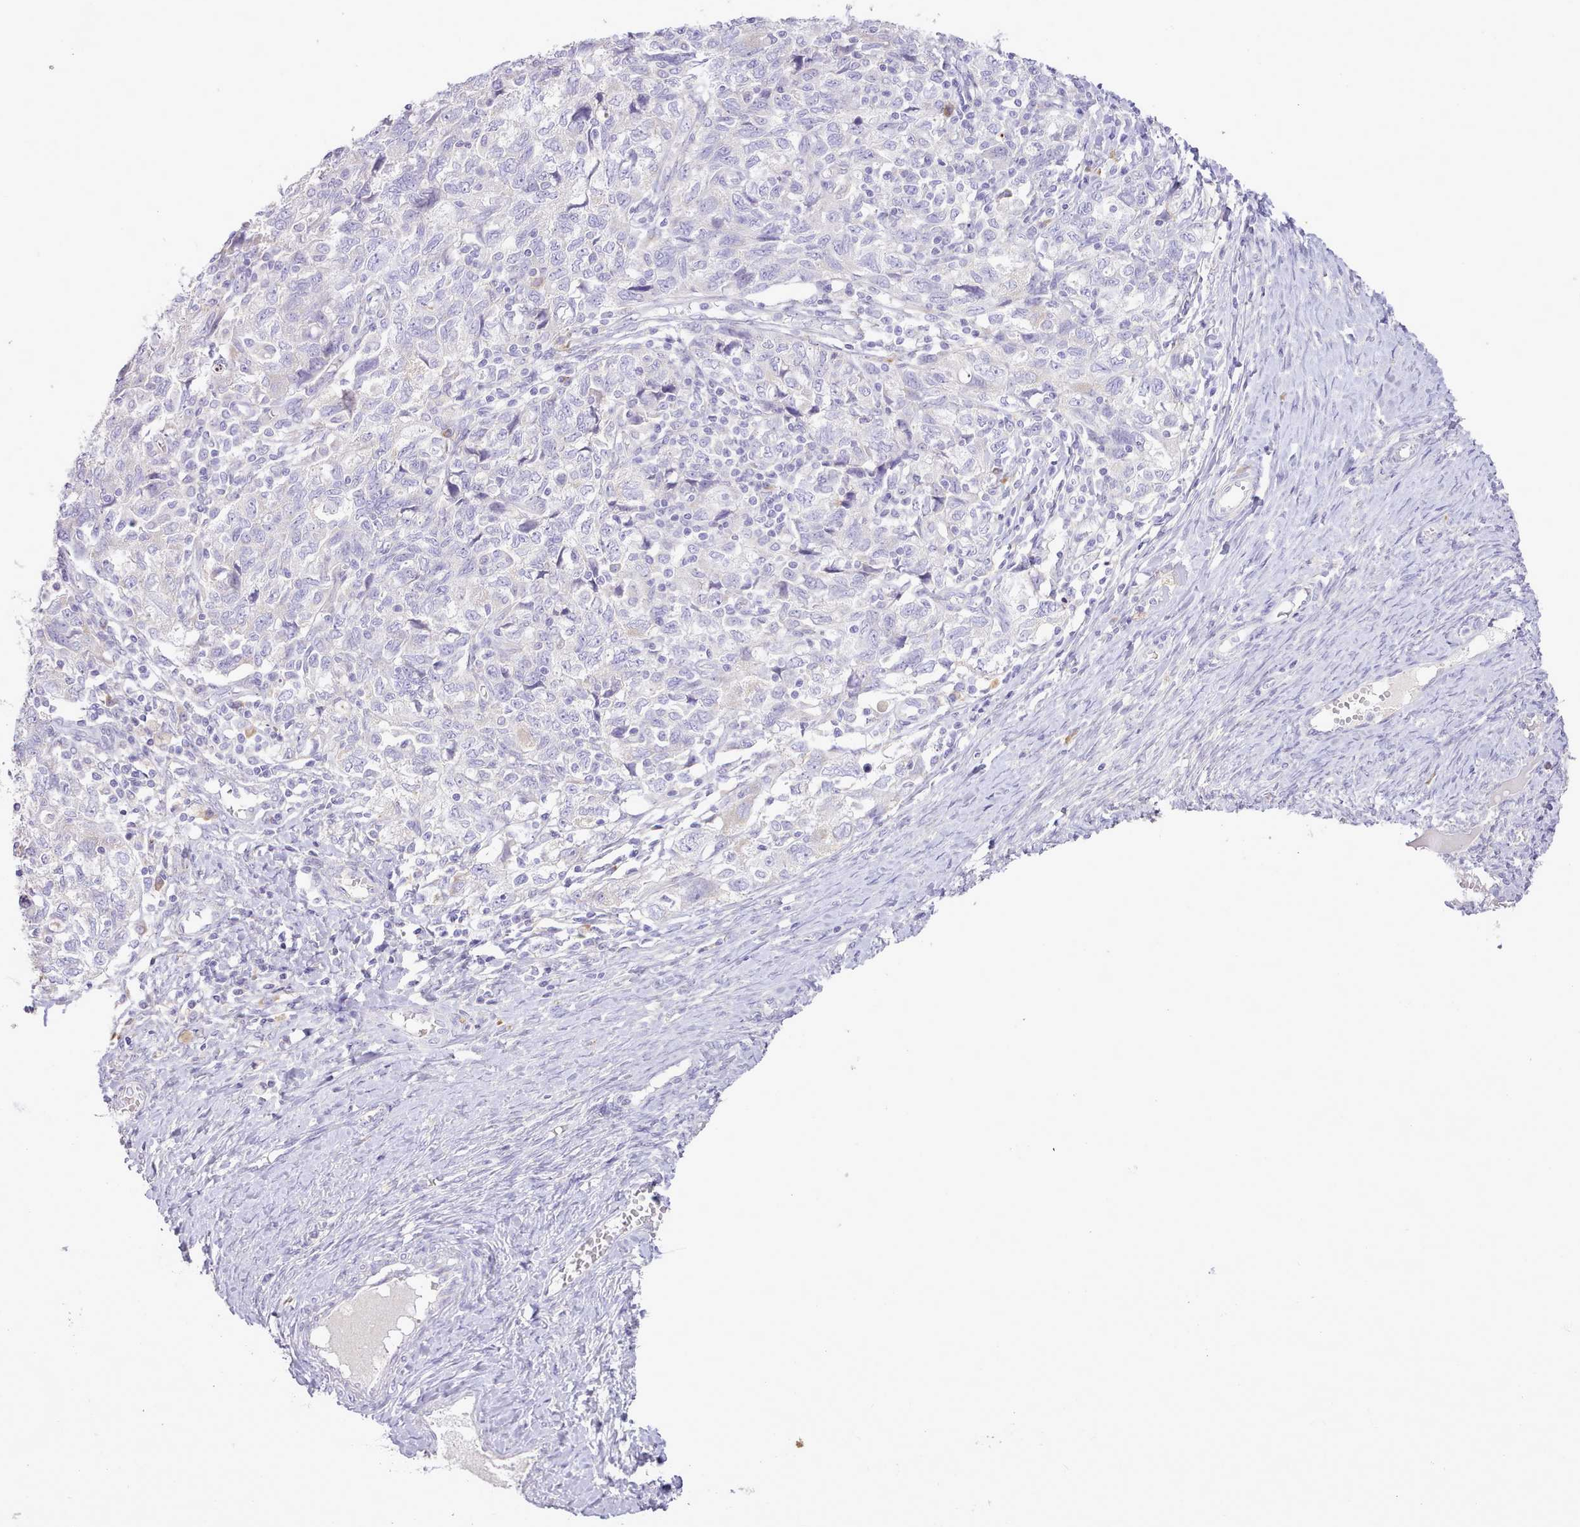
{"staining": {"intensity": "negative", "quantity": "none", "location": "none"}, "tissue": "ovarian cancer", "cell_type": "Tumor cells", "image_type": "cancer", "snomed": [{"axis": "morphology", "description": "Carcinoma, NOS"}, {"axis": "morphology", "description": "Cystadenocarcinoma, serous, NOS"}, {"axis": "topography", "description": "Ovary"}], "caption": "An image of human ovarian cancer is negative for staining in tumor cells.", "gene": "CCL1", "patient": {"sex": "female", "age": 69}}